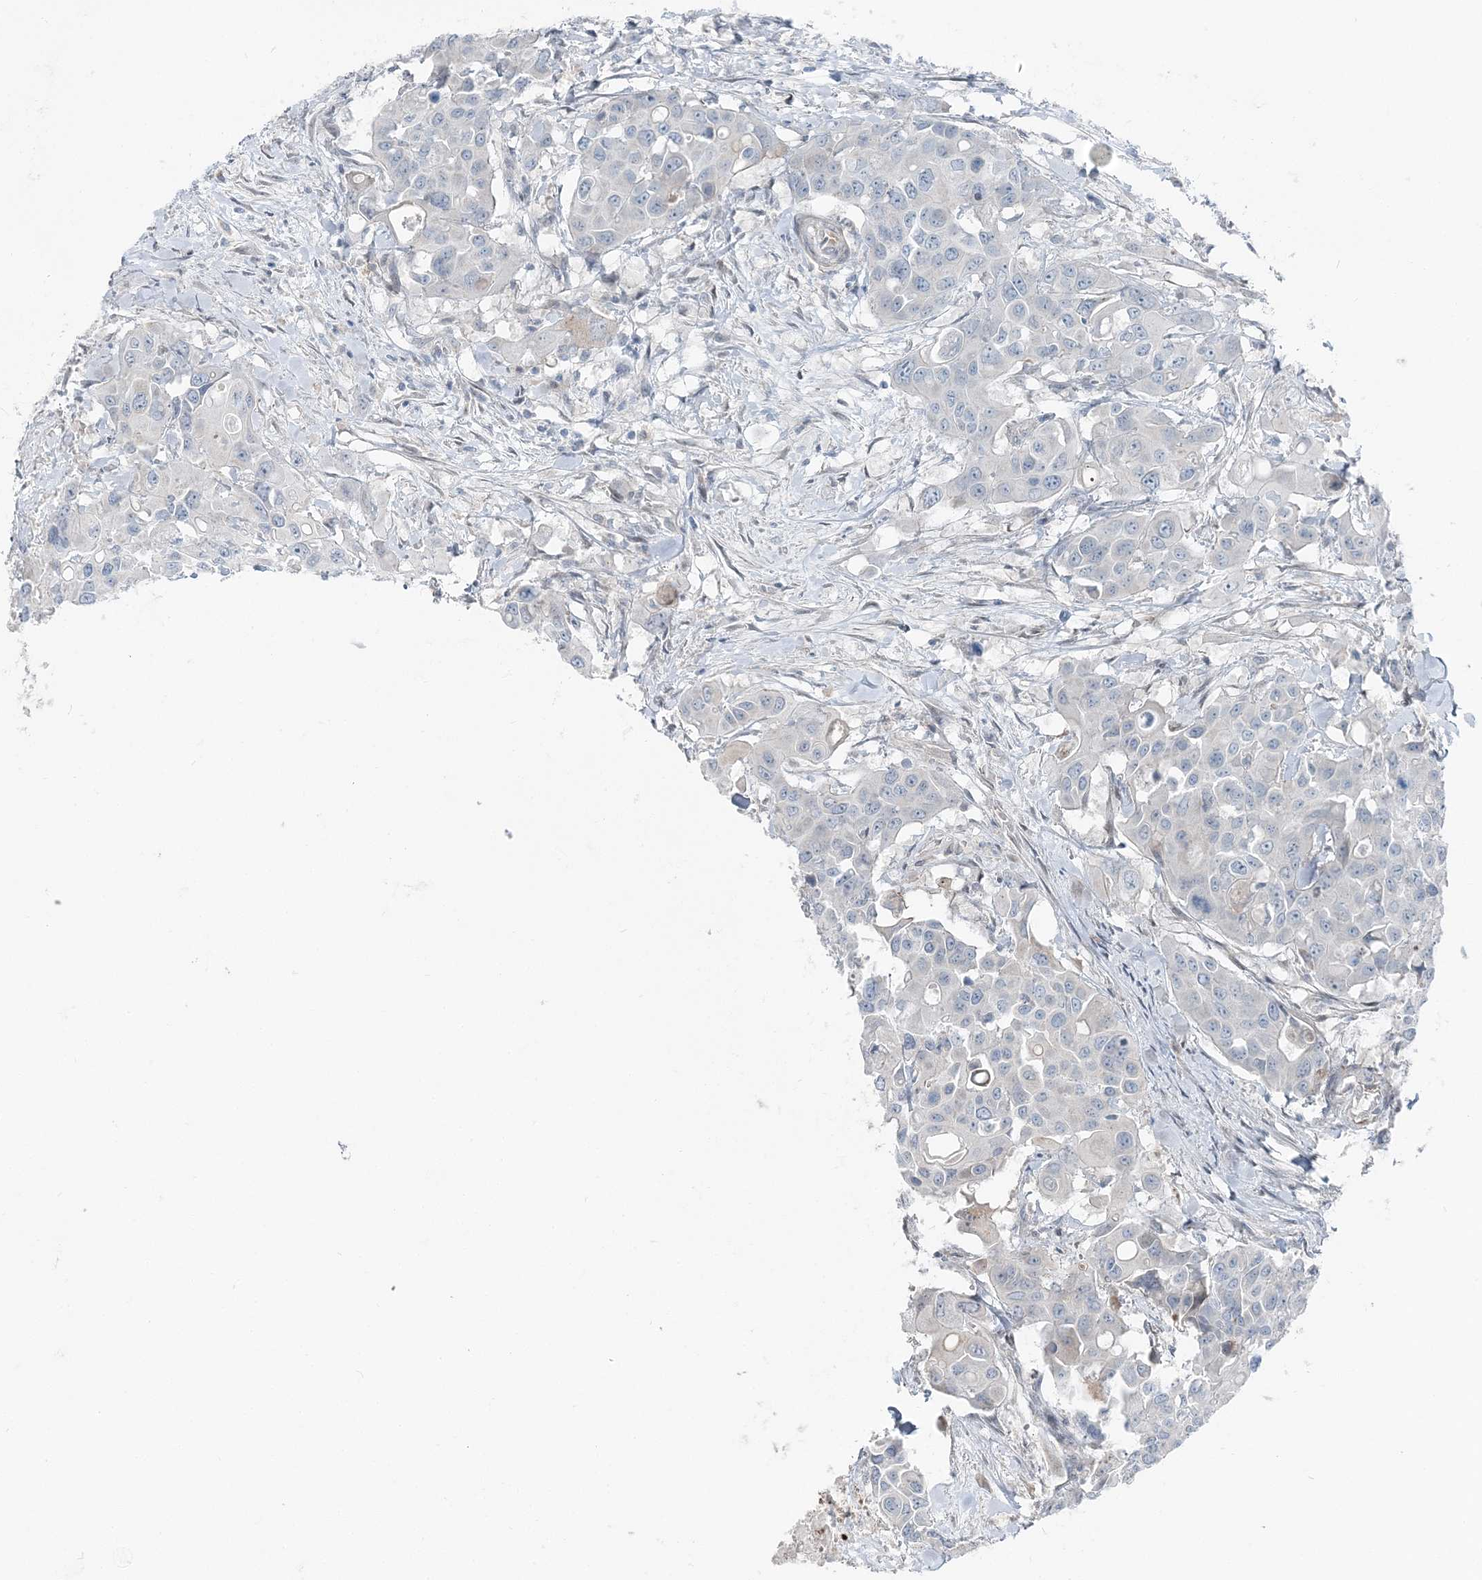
{"staining": {"intensity": "negative", "quantity": "none", "location": "none"}, "tissue": "colorectal cancer", "cell_type": "Tumor cells", "image_type": "cancer", "snomed": [{"axis": "morphology", "description": "Adenocarcinoma, NOS"}, {"axis": "topography", "description": "Colon"}], "caption": "Colorectal cancer (adenocarcinoma) was stained to show a protein in brown. There is no significant staining in tumor cells.", "gene": "FBXL17", "patient": {"sex": "male", "age": 77}}